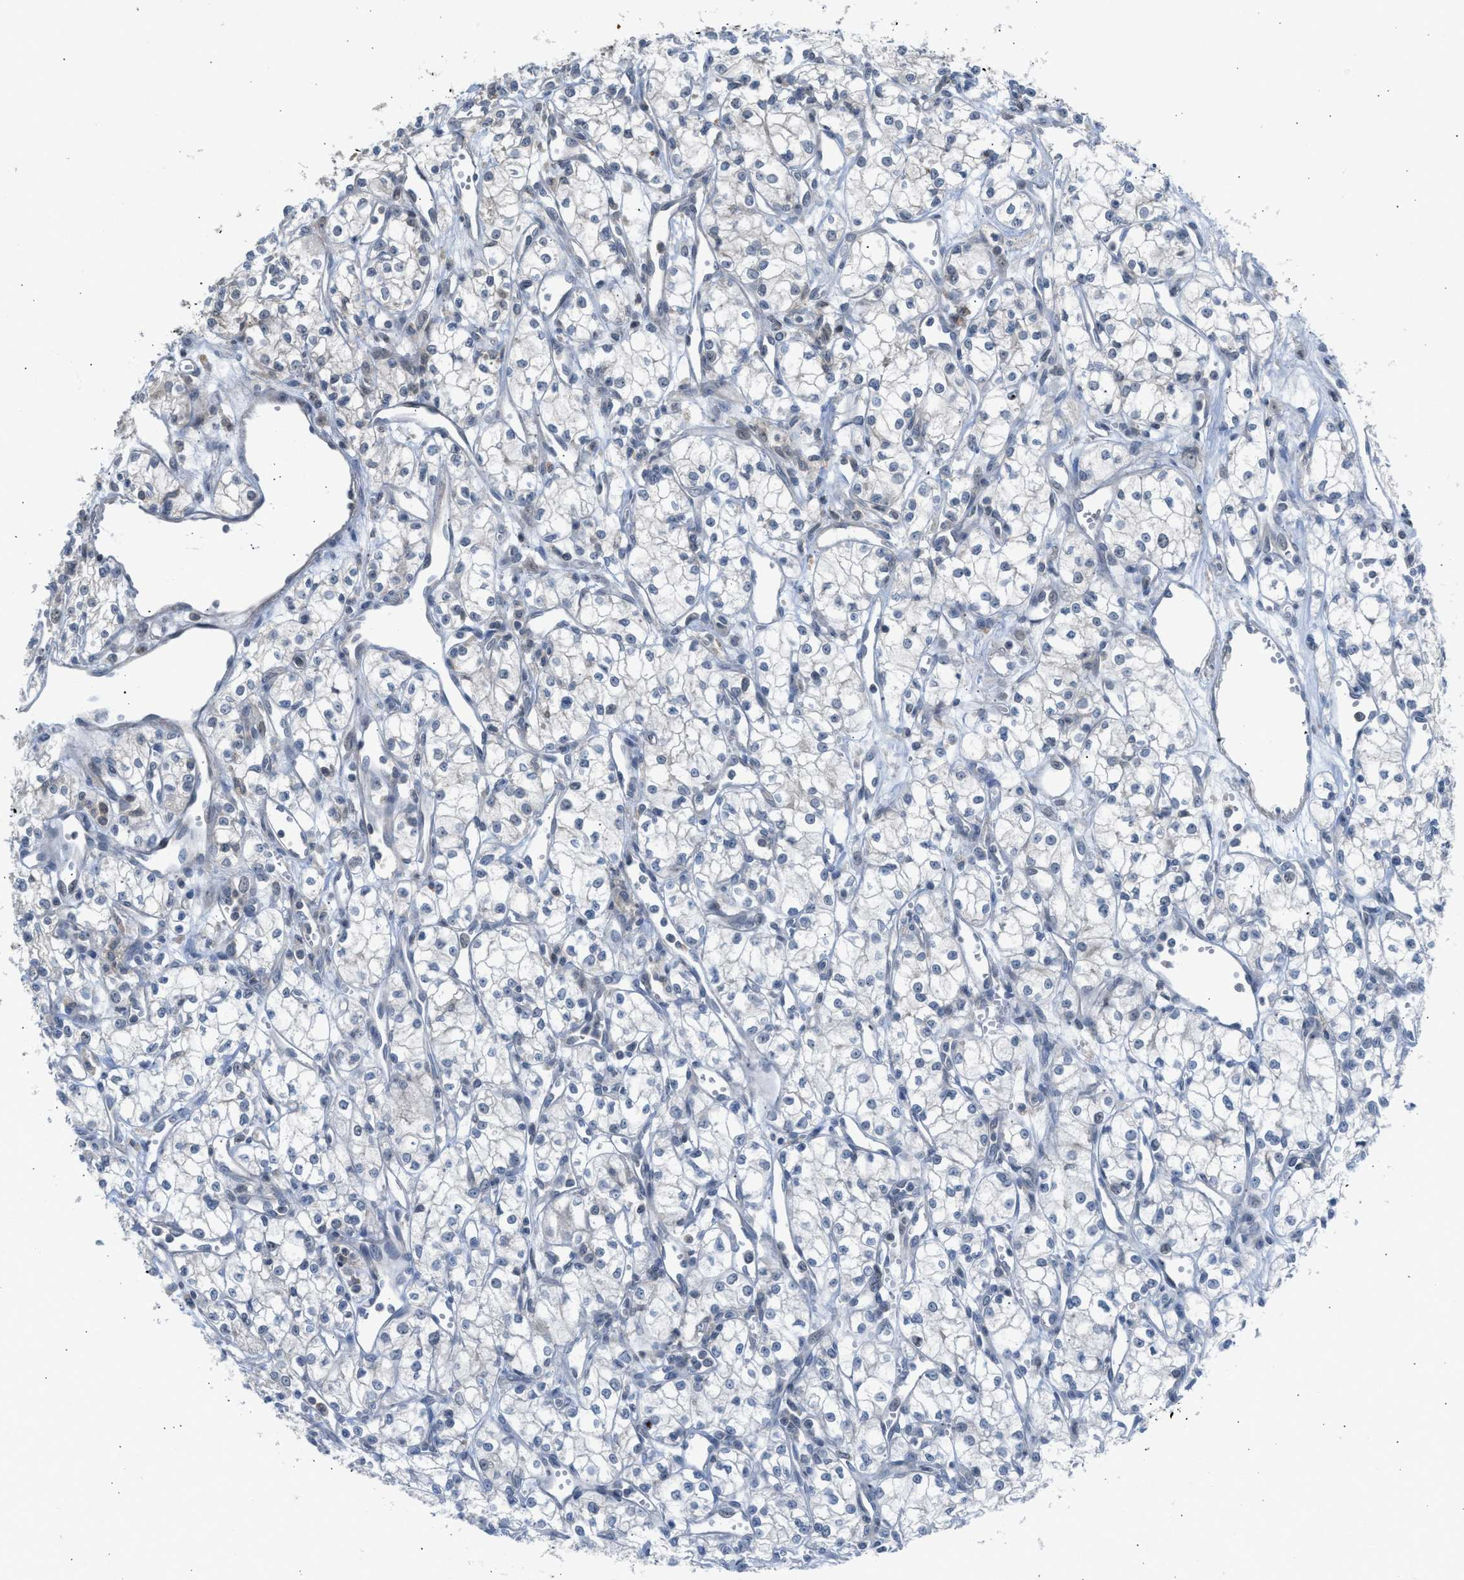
{"staining": {"intensity": "negative", "quantity": "none", "location": "none"}, "tissue": "renal cancer", "cell_type": "Tumor cells", "image_type": "cancer", "snomed": [{"axis": "morphology", "description": "Adenocarcinoma, NOS"}, {"axis": "topography", "description": "Kidney"}], "caption": "High power microscopy micrograph of an immunohistochemistry (IHC) image of renal cancer, revealing no significant positivity in tumor cells.", "gene": "TTBK2", "patient": {"sex": "male", "age": 59}}